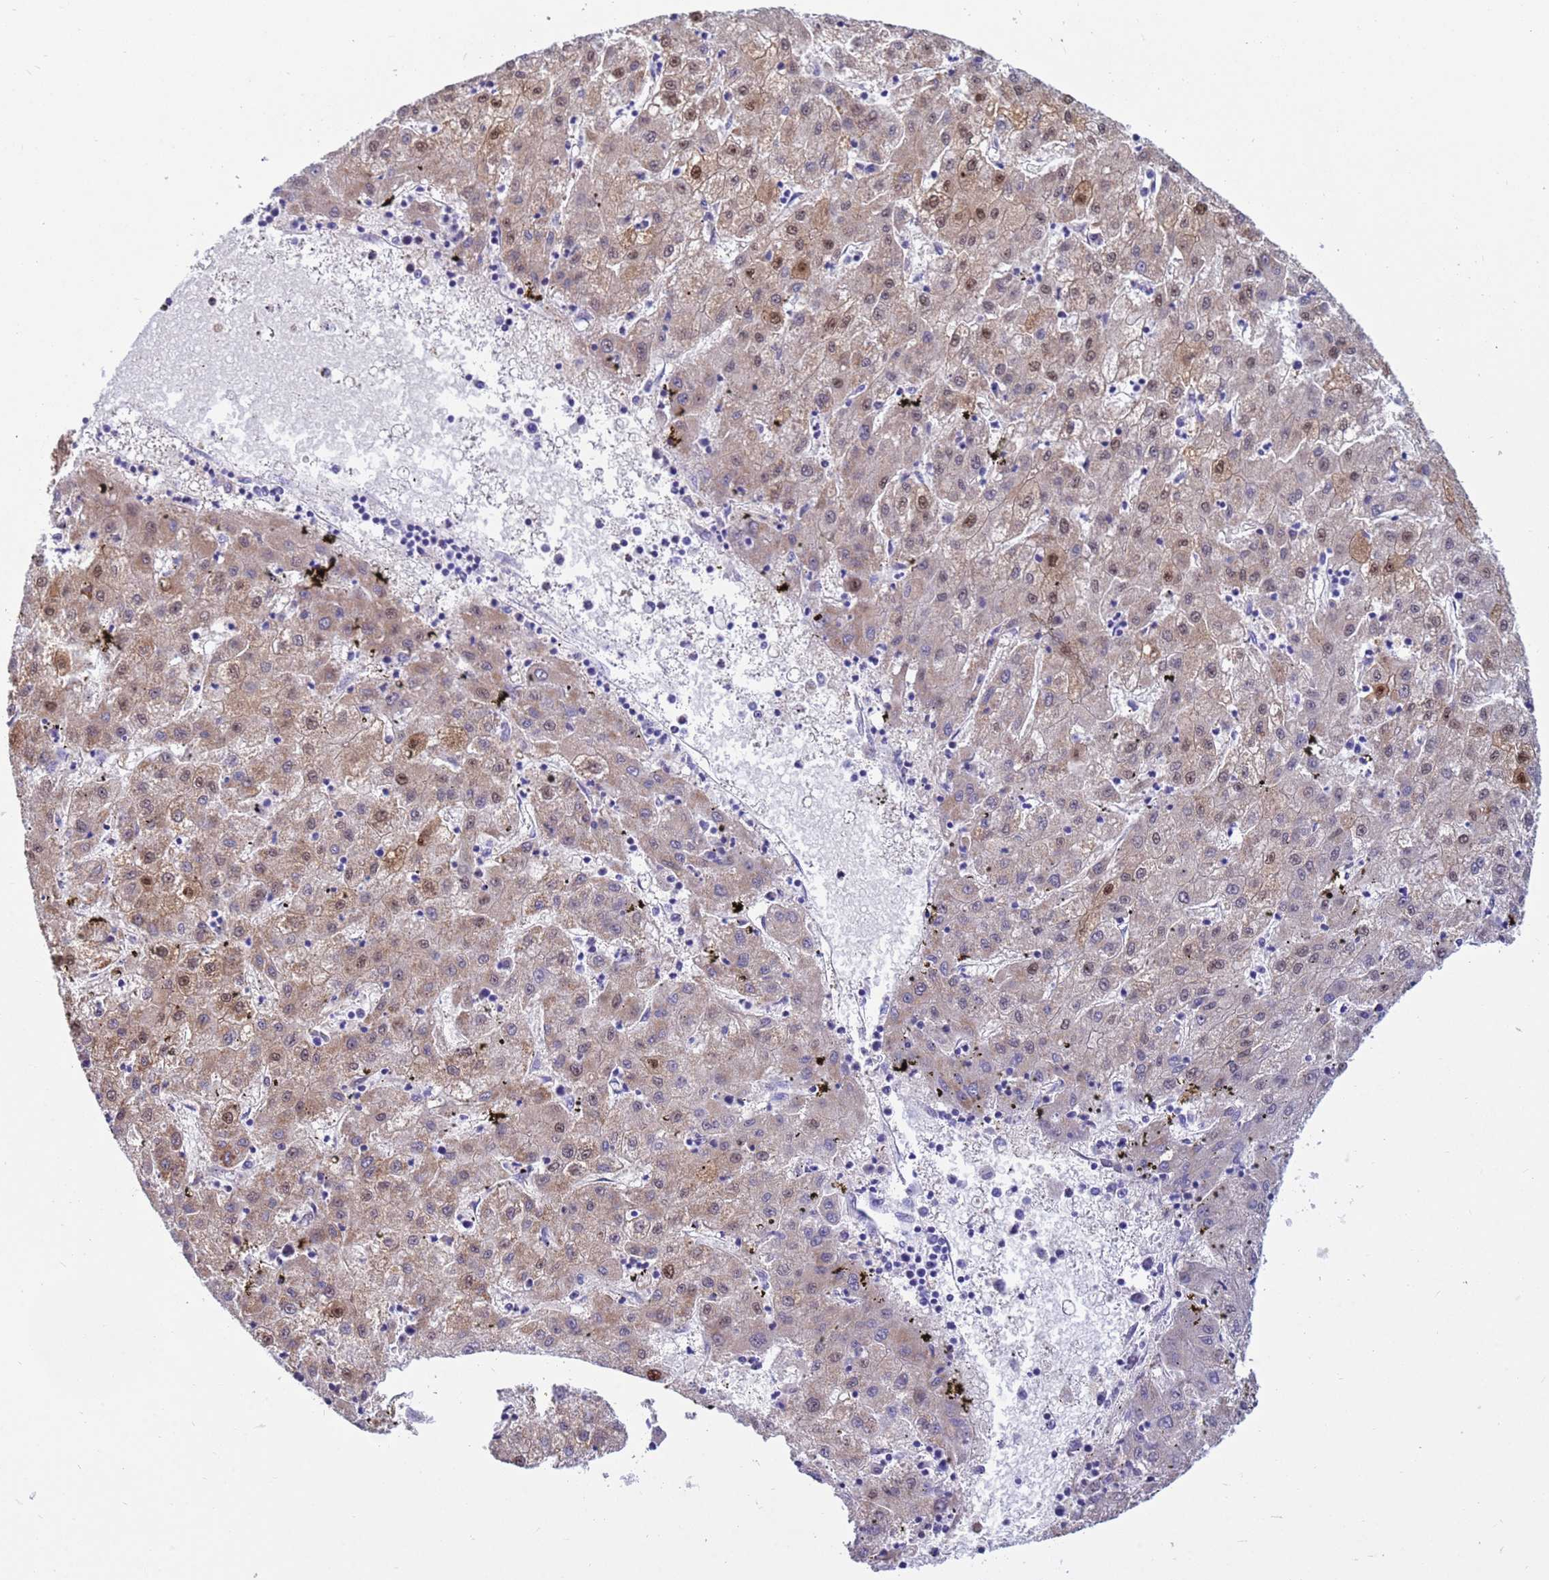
{"staining": {"intensity": "moderate", "quantity": "25%-75%", "location": "cytoplasmic/membranous,nuclear"}, "tissue": "liver cancer", "cell_type": "Tumor cells", "image_type": "cancer", "snomed": [{"axis": "morphology", "description": "Carcinoma, Hepatocellular, NOS"}, {"axis": "topography", "description": "Liver"}], "caption": "Immunohistochemistry histopathology image of human hepatocellular carcinoma (liver) stained for a protein (brown), which demonstrates medium levels of moderate cytoplasmic/membranous and nuclear expression in about 25%-75% of tumor cells.", "gene": "TUBGCP3", "patient": {"sex": "male", "age": 72}}